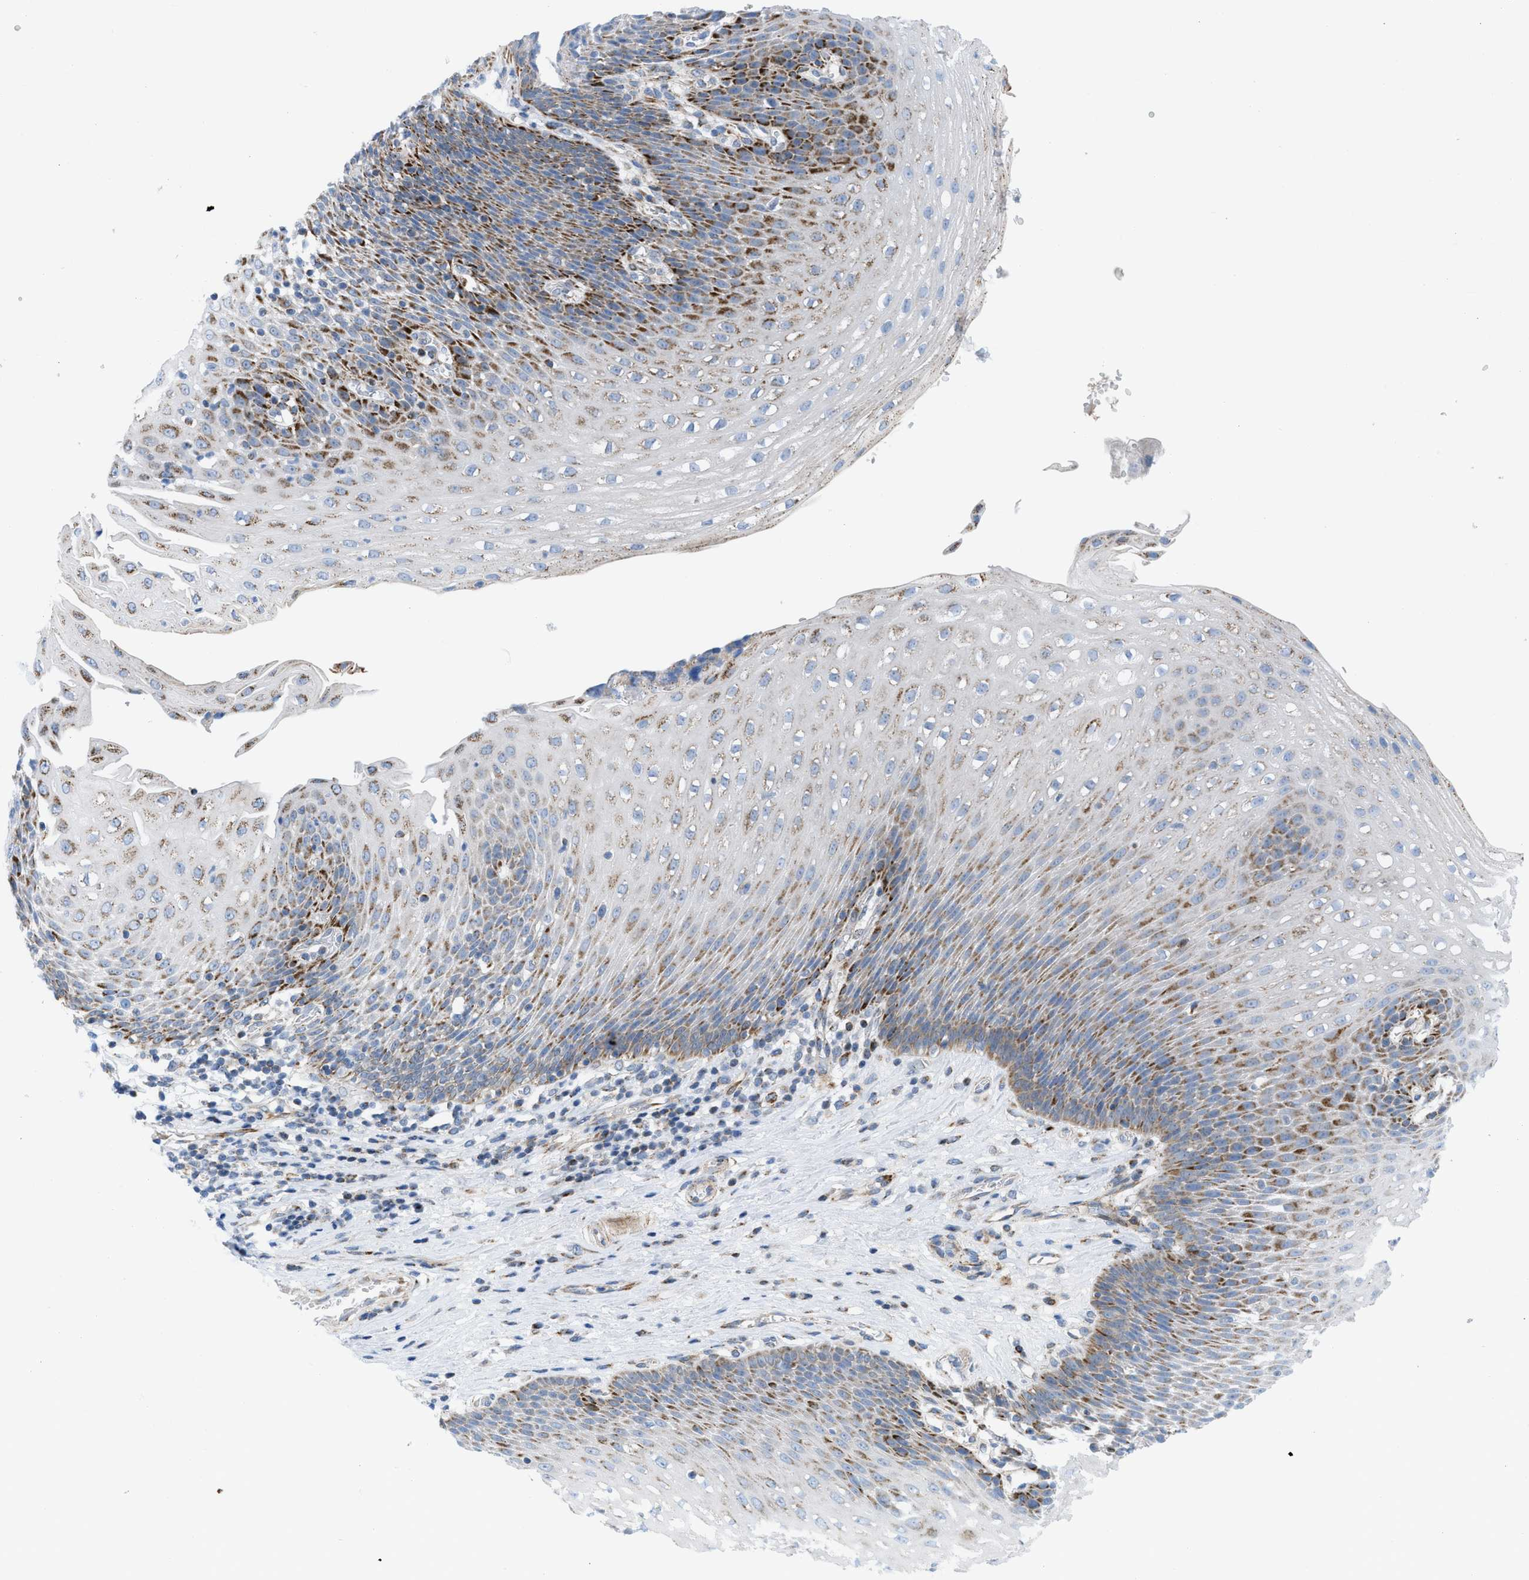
{"staining": {"intensity": "strong", "quantity": "25%-75%", "location": "cytoplasmic/membranous"}, "tissue": "esophagus", "cell_type": "Squamous epithelial cells", "image_type": "normal", "snomed": [{"axis": "morphology", "description": "Normal tissue, NOS"}, {"axis": "topography", "description": "Esophagus"}], "caption": "Immunohistochemistry (IHC) (DAB (3,3'-diaminobenzidine)) staining of unremarkable esophagus exhibits strong cytoplasmic/membranous protein staining in about 25%-75% of squamous epithelial cells.", "gene": "RBBP9", "patient": {"sex": "male", "age": 48}}